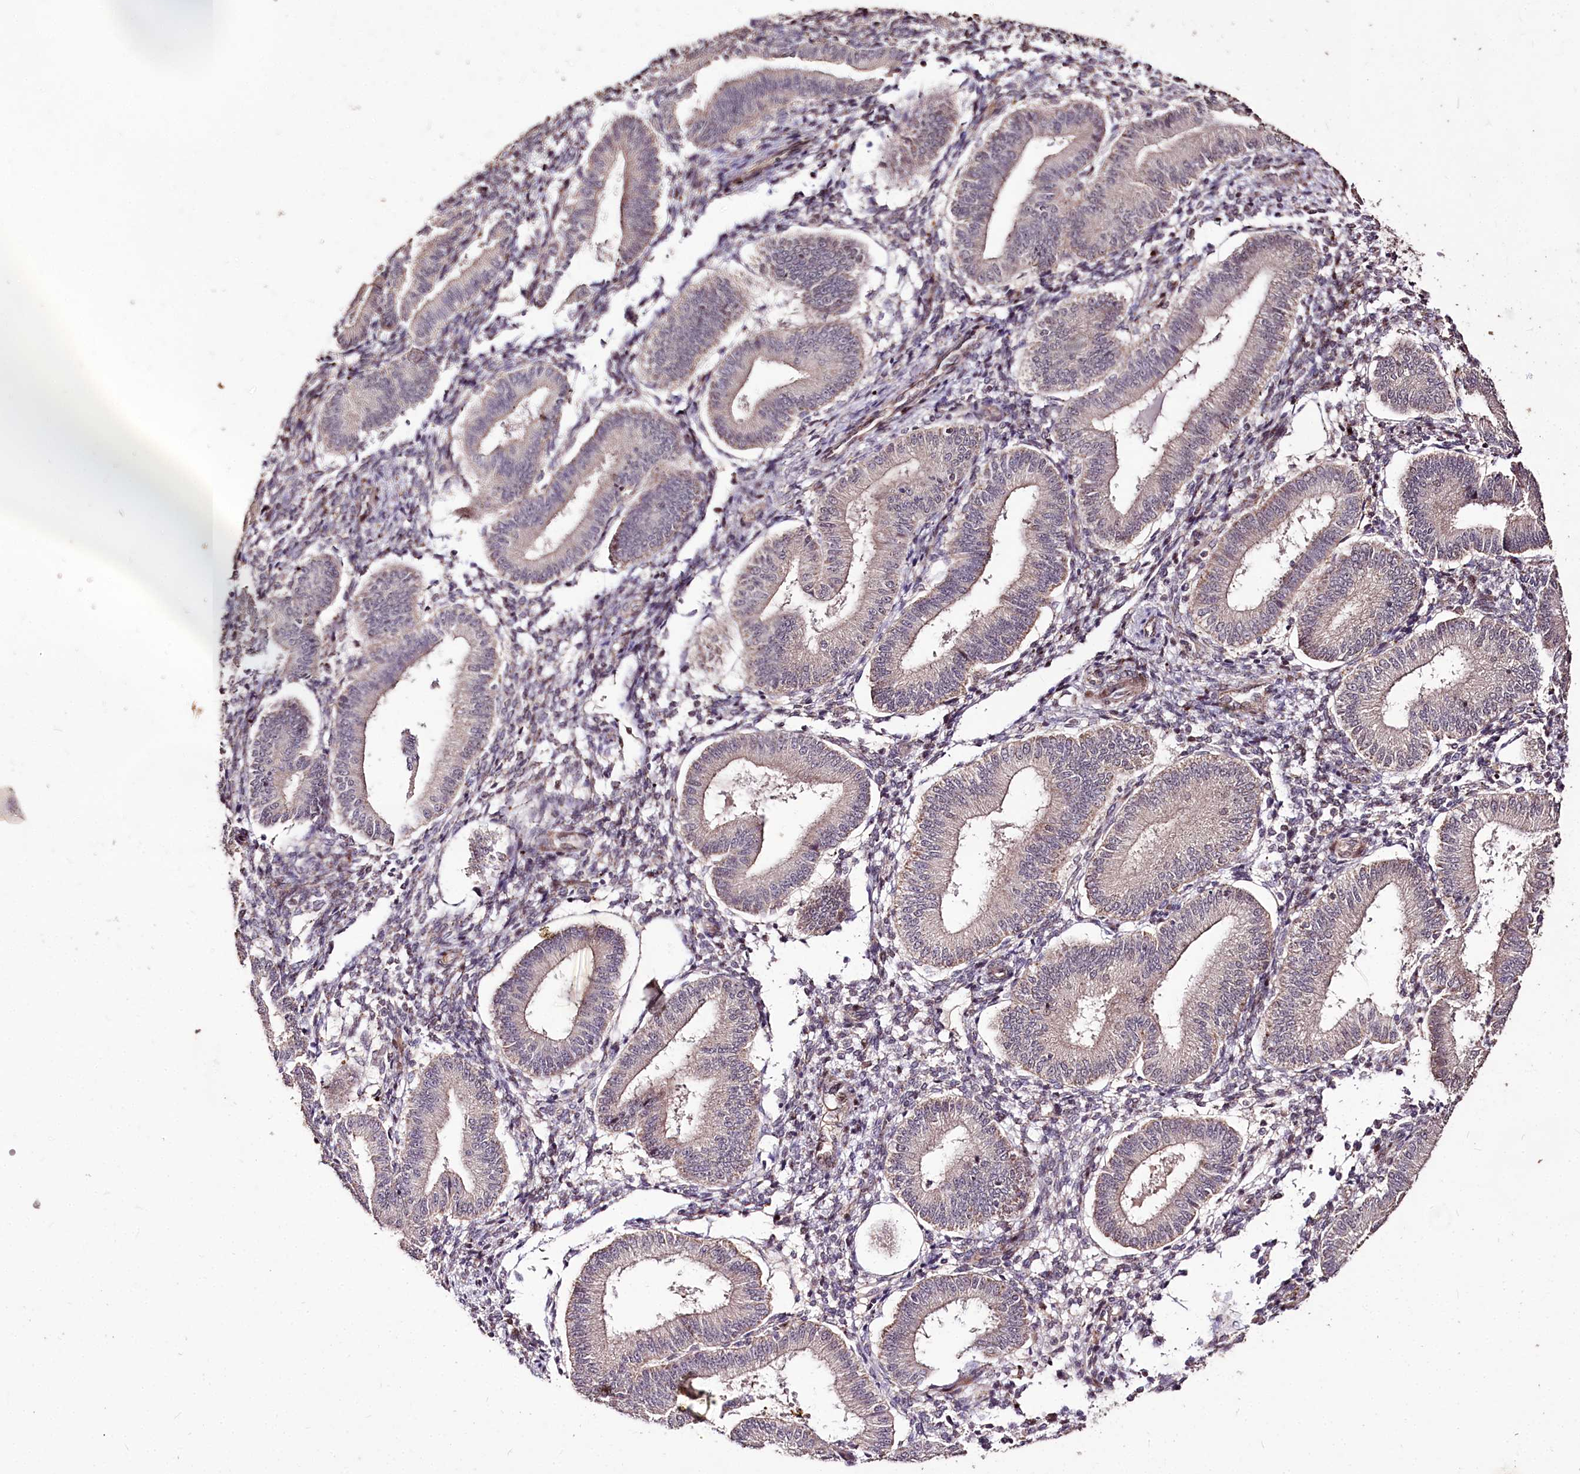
{"staining": {"intensity": "negative", "quantity": "none", "location": "none"}, "tissue": "endometrium", "cell_type": "Cells in endometrial stroma", "image_type": "normal", "snomed": [{"axis": "morphology", "description": "Normal tissue, NOS"}, {"axis": "topography", "description": "Endometrium"}], "caption": "This is an immunohistochemistry photomicrograph of unremarkable human endometrium. There is no expression in cells in endometrial stroma.", "gene": "CARD19", "patient": {"sex": "female", "age": 39}}